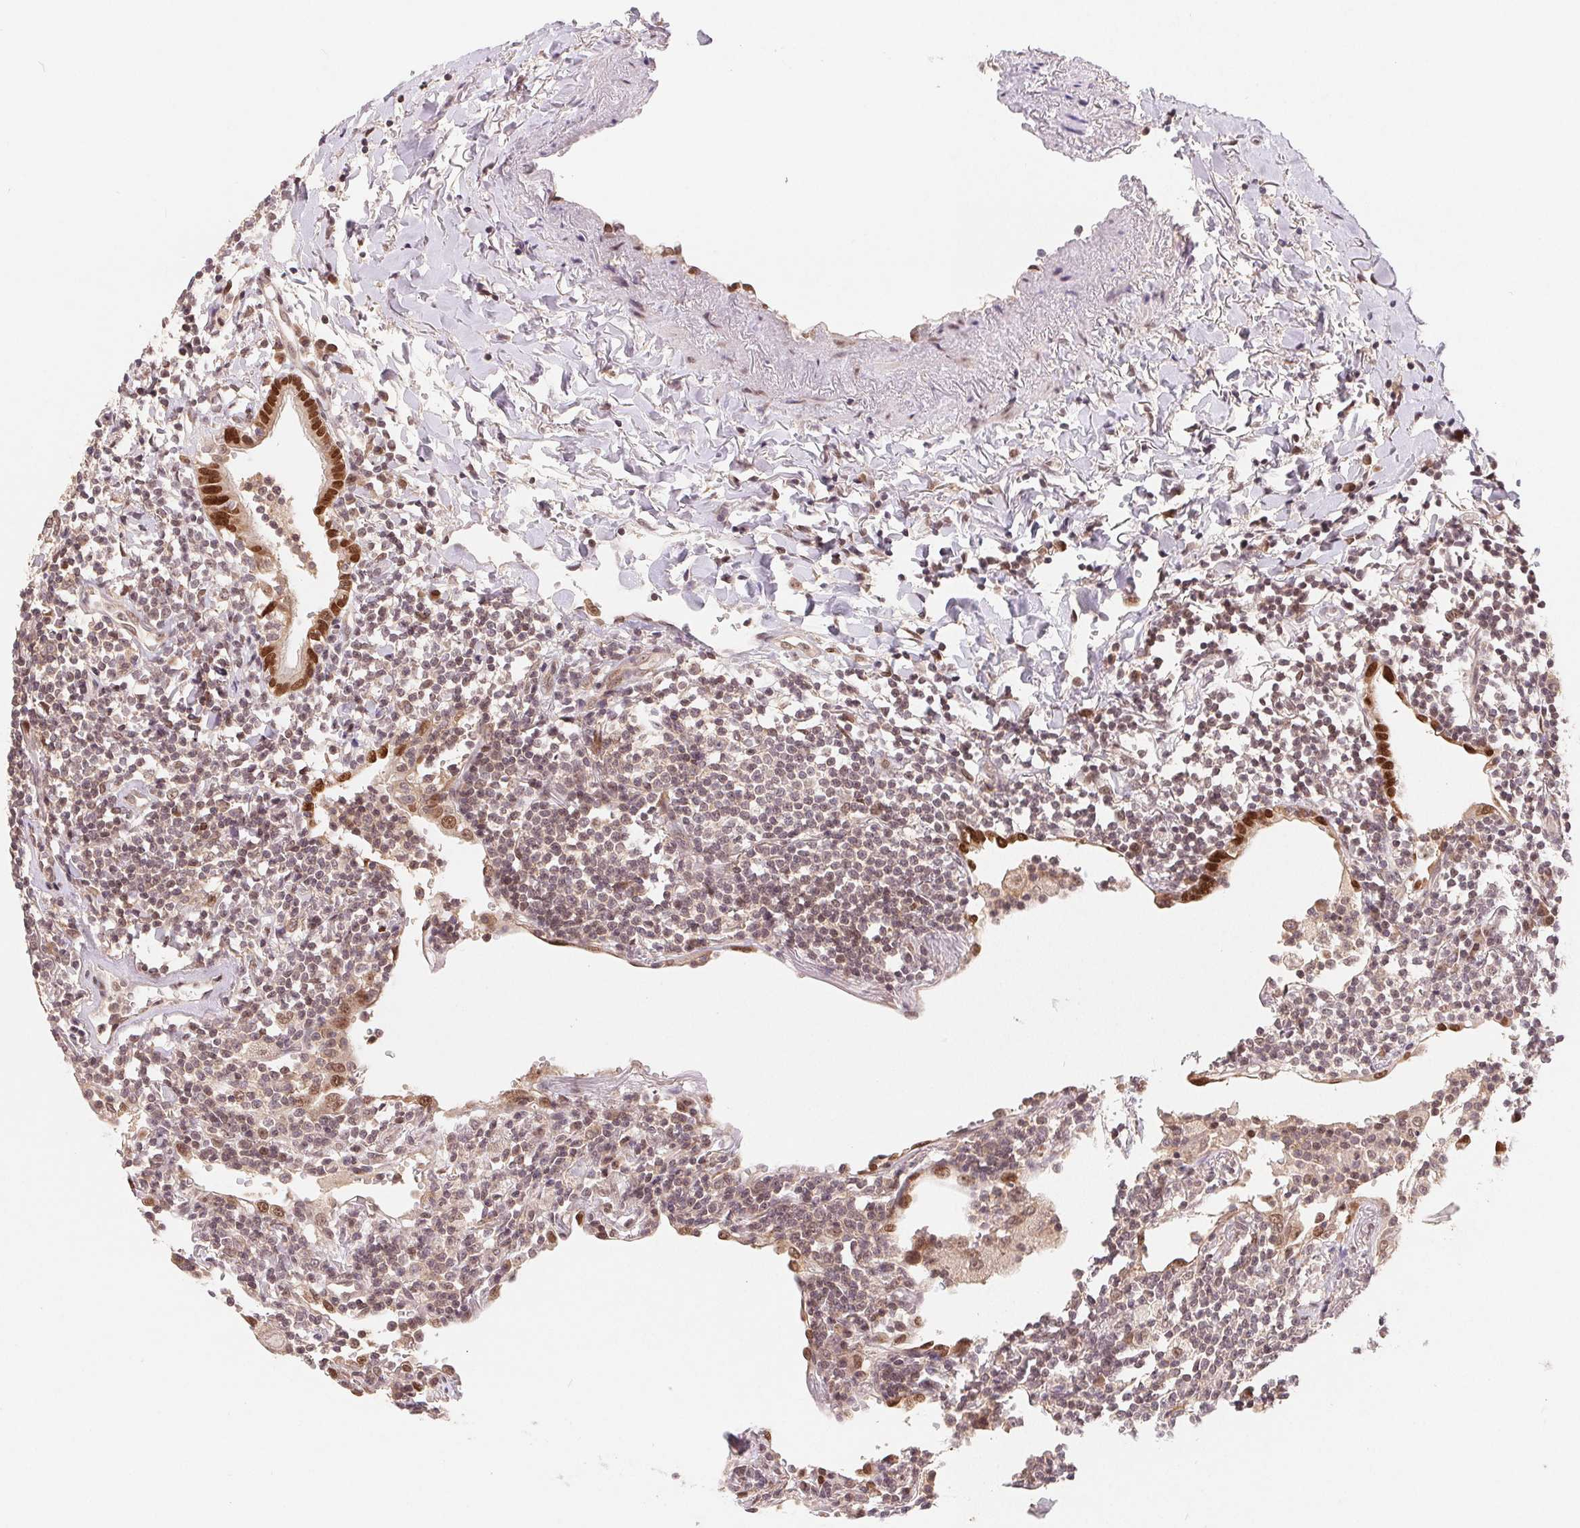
{"staining": {"intensity": "weak", "quantity": "25%-75%", "location": "nuclear"}, "tissue": "lymphoma", "cell_type": "Tumor cells", "image_type": "cancer", "snomed": [{"axis": "morphology", "description": "Malignant lymphoma, non-Hodgkin's type, Low grade"}, {"axis": "topography", "description": "Lung"}], "caption": "Tumor cells display low levels of weak nuclear staining in approximately 25%-75% of cells in human low-grade malignant lymphoma, non-Hodgkin's type.", "gene": "HMGN3", "patient": {"sex": "female", "age": 71}}